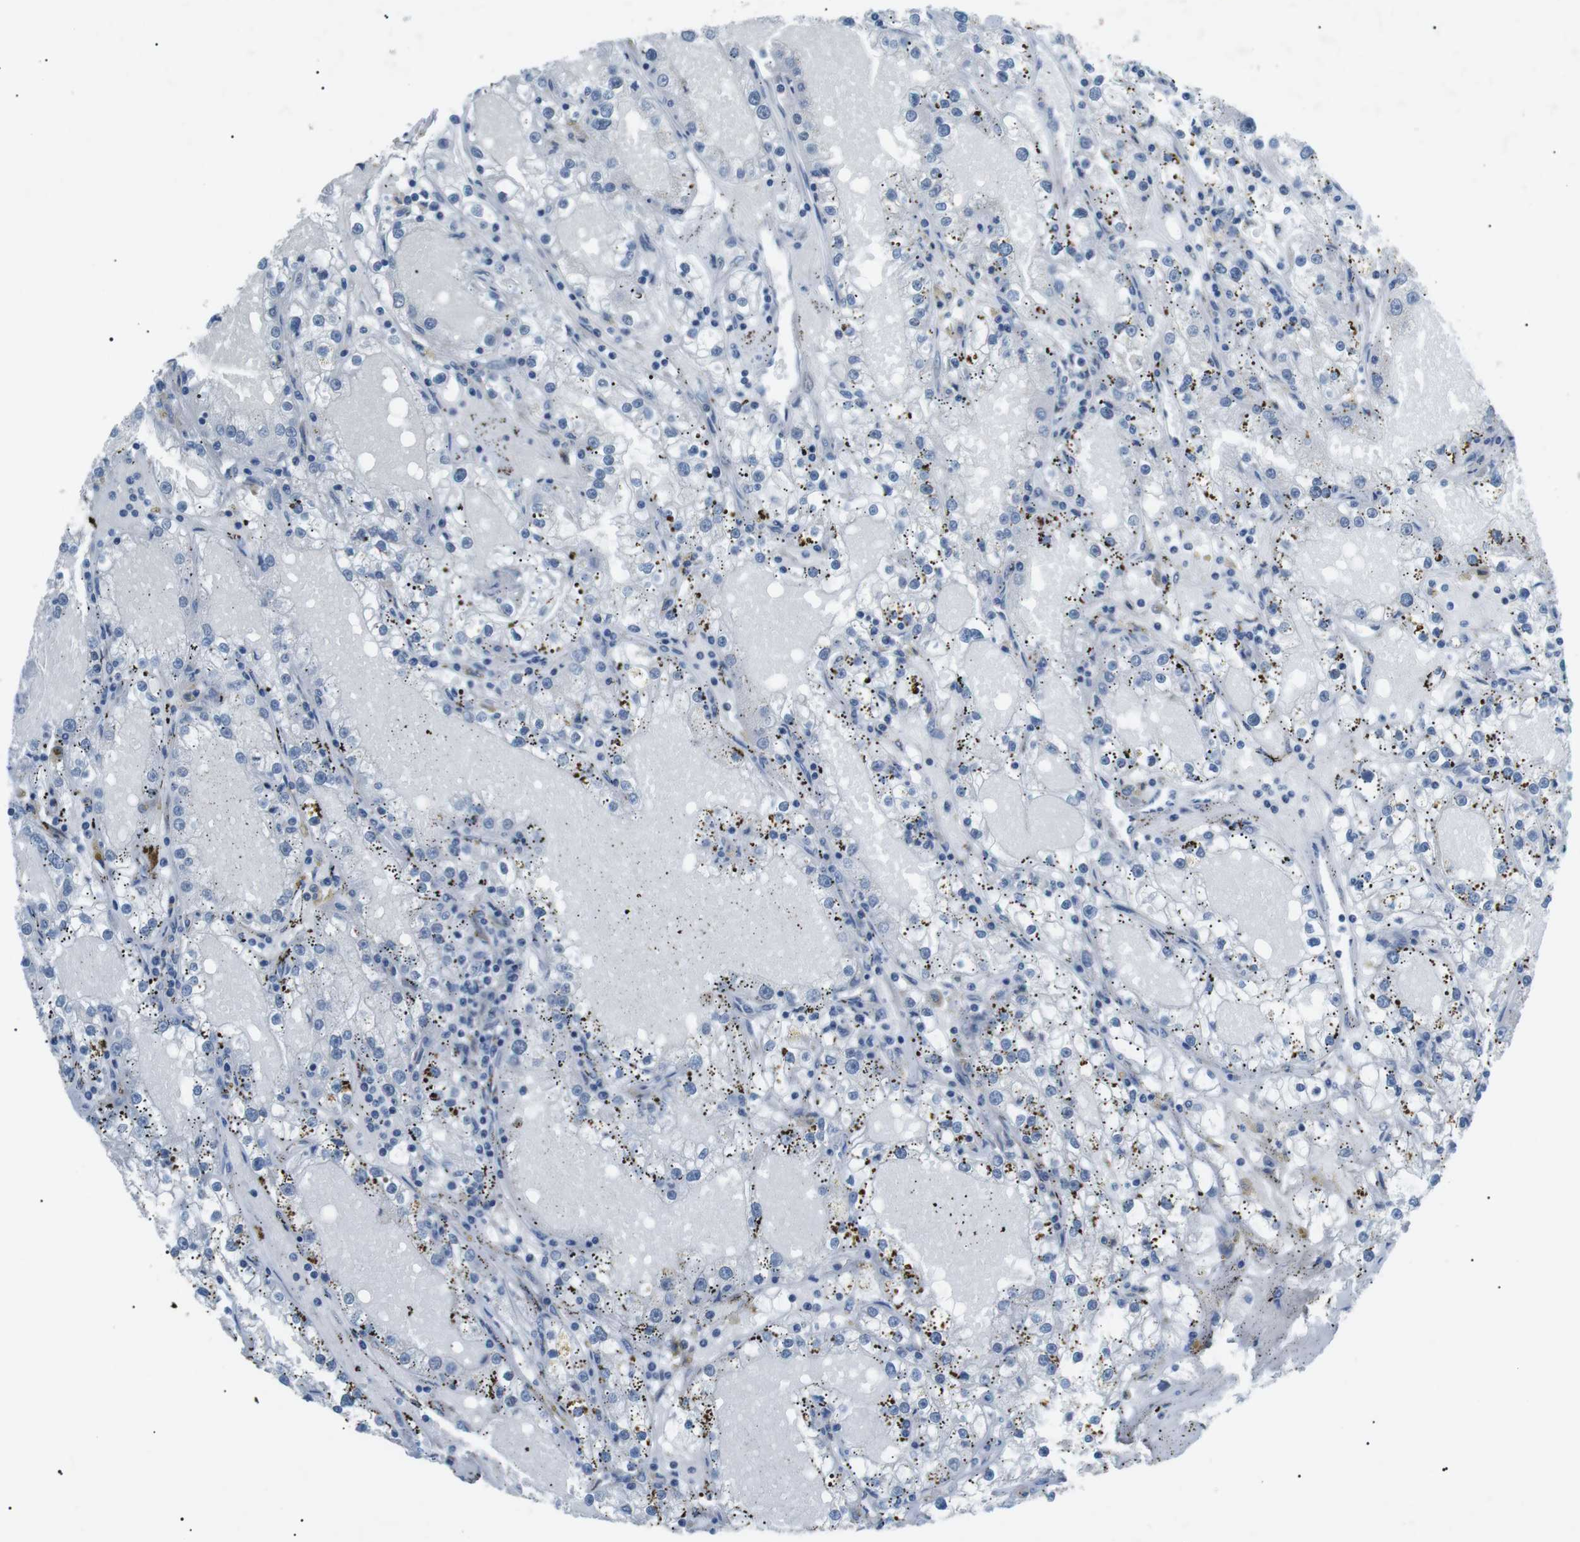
{"staining": {"intensity": "negative", "quantity": "none", "location": "none"}, "tissue": "renal cancer", "cell_type": "Tumor cells", "image_type": "cancer", "snomed": [{"axis": "morphology", "description": "Adenocarcinoma, NOS"}, {"axis": "topography", "description": "Kidney"}], "caption": "An image of human renal adenocarcinoma is negative for staining in tumor cells.", "gene": "ARID5B", "patient": {"sex": "male", "age": 56}}